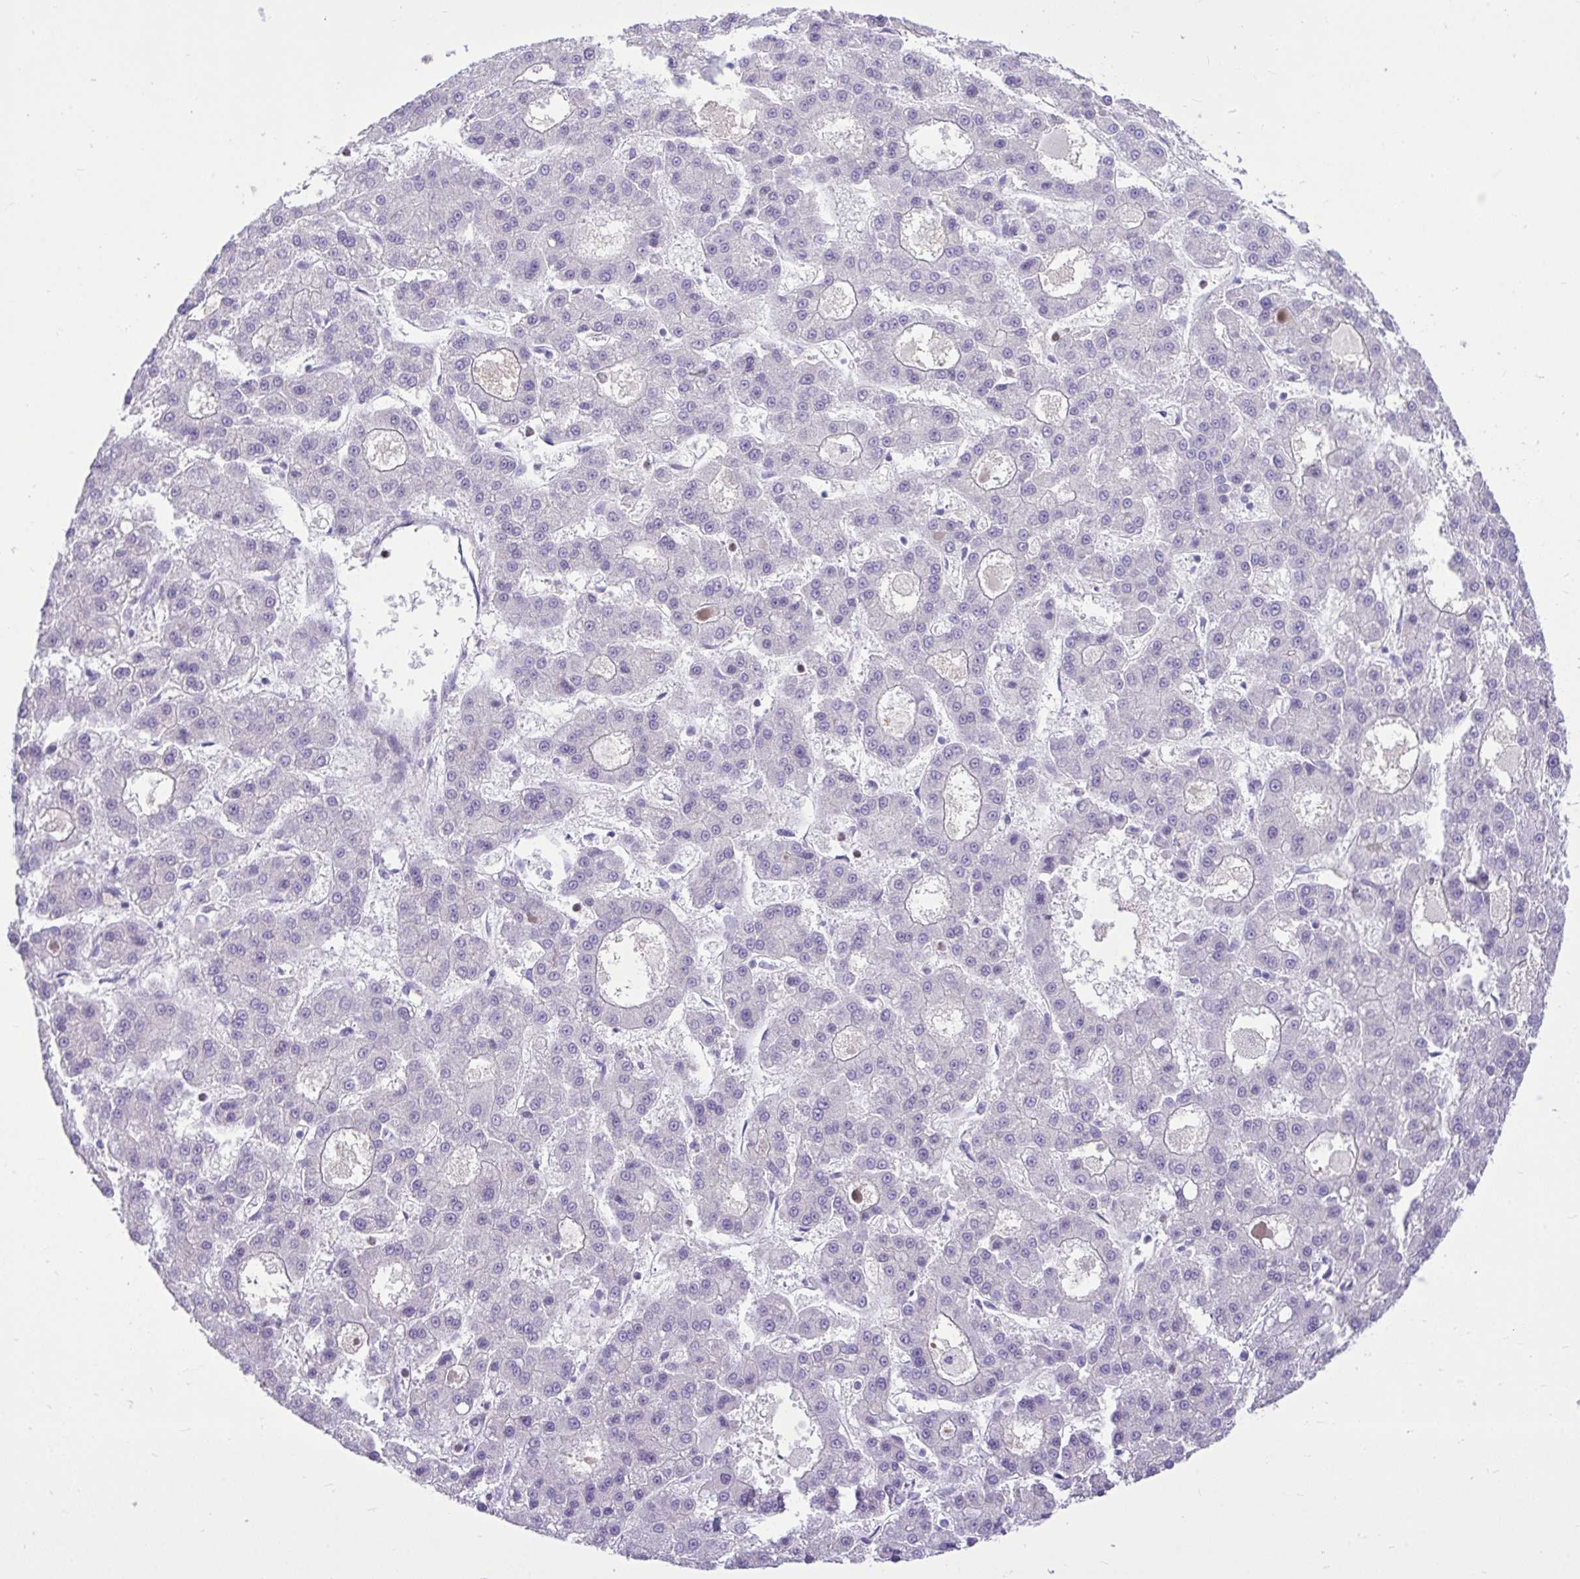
{"staining": {"intensity": "negative", "quantity": "none", "location": "none"}, "tissue": "liver cancer", "cell_type": "Tumor cells", "image_type": "cancer", "snomed": [{"axis": "morphology", "description": "Carcinoma, Hepatocellular, NOS"}, {"axis": "topography", "description": "Liver"}], "caption": "Liver cancer was stained to show a protein in brown. There is no significant staining in tumor cells.", "gene": "TLR7", "patient": {"sex": "male", "age": 70}}